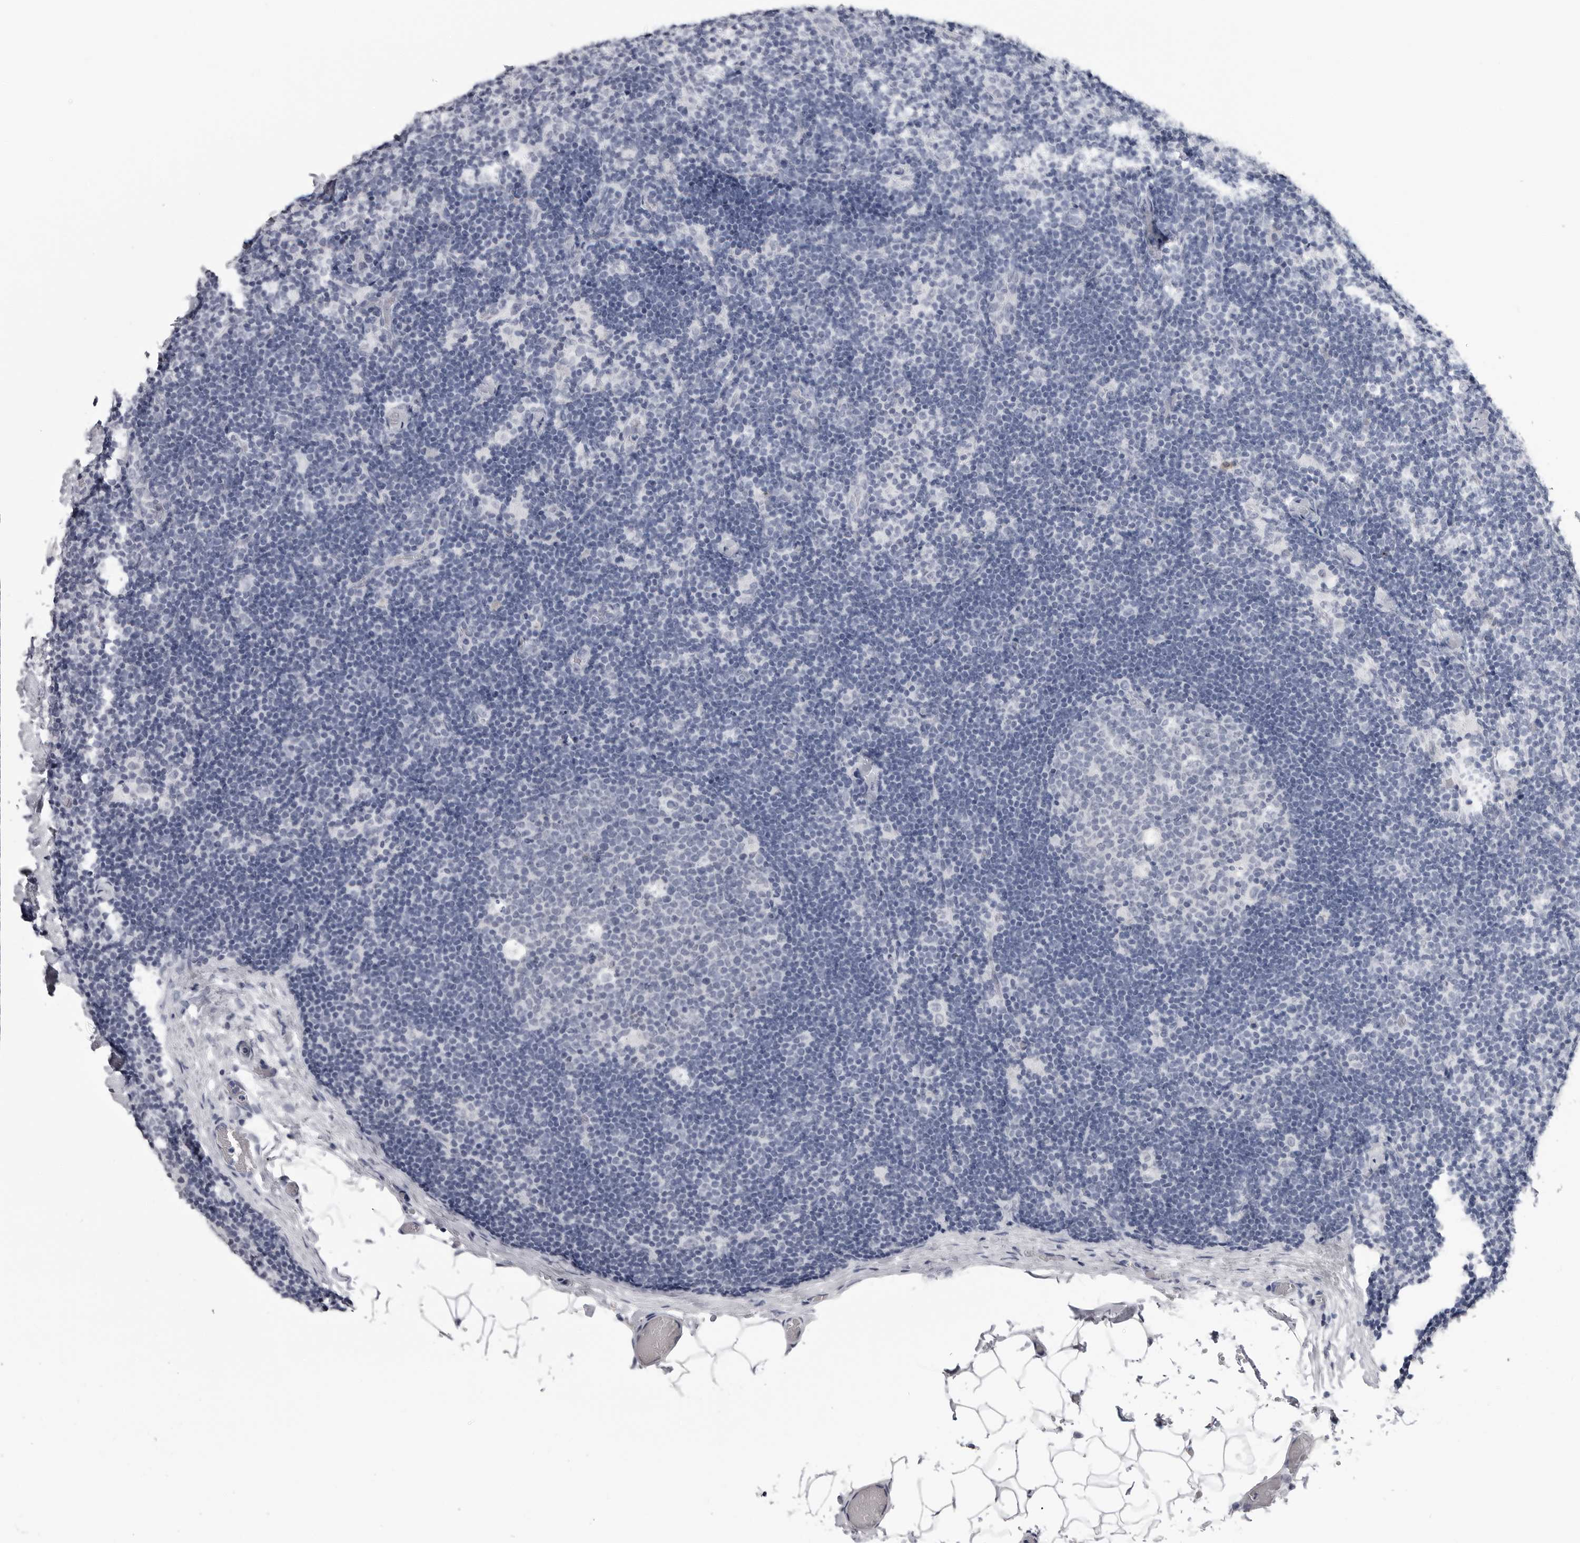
{"staining": {"intensity": "negative", "quantity": "none", "location": "none"}, "tissue": "lymph node", "cell_type": "Germinal center cells", "image_type": "normal", "snomed": [{"axis": "morphology", "description": "Normal tissue, NOS"}, {"axis": "topography", "description": "Lymph node"}], "caption": "This is a micrograph of IHC staining of unremarkable lymph node, which shows no staining in germinal center cells.", "gene": "PGA3", "patient": {"sex": "female", "age": 22}}